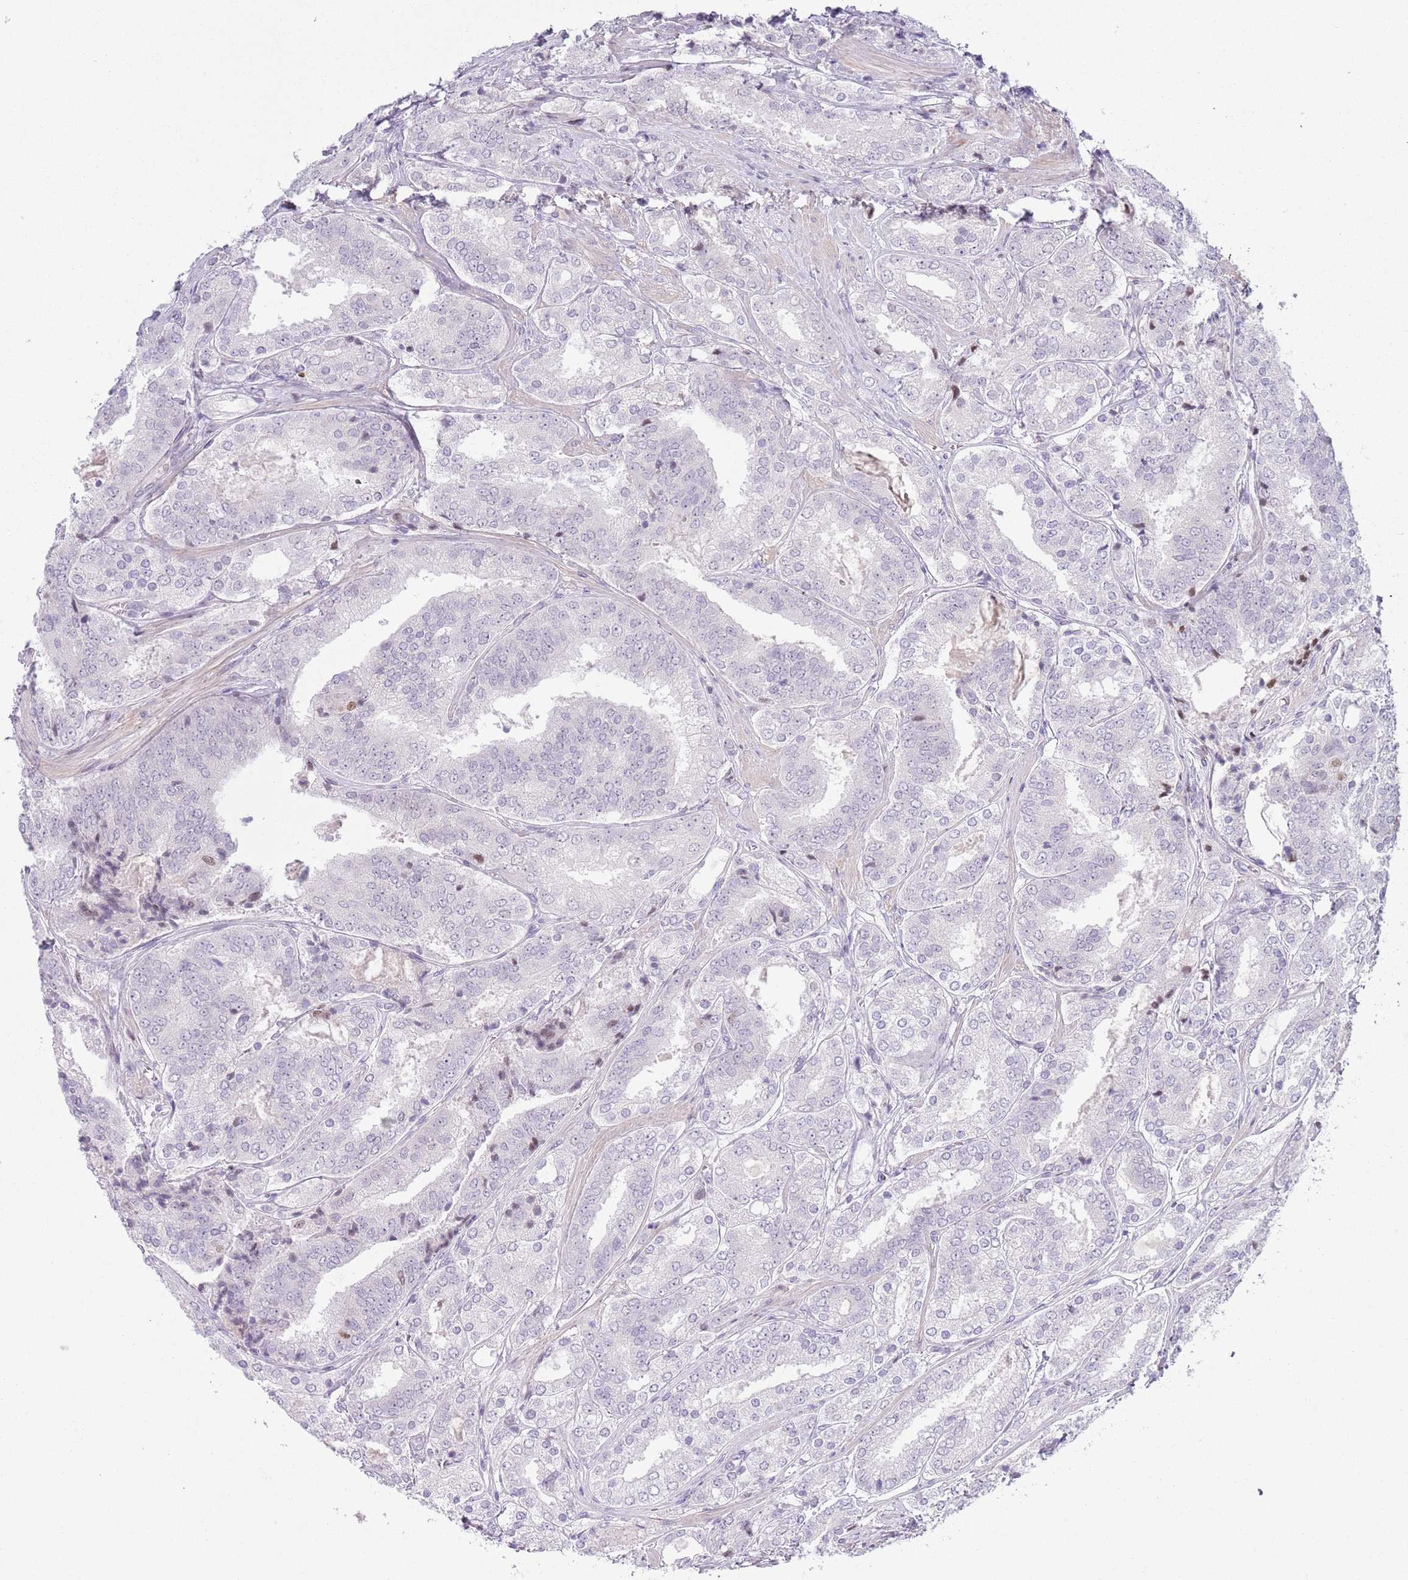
{"staining": {"intensity": "weak", "quantity": "<25%", "location": "nuclear"}, "tissue": "prostate cancer", "cell_type": "Tumor cells", "image_type": "cancer", "snomed": [{"axis": "morphology", "description": "Adenocarcinoma, High grade"}, {"axis": "topography", "description": "Prostate"}], "caption": "This is a image of immunohistochemistry staining of adenocarcinoma (high-grade) (prostate), which shows no staining in tumor cells.", "gene": "MFSD10", "patient": {"sex": "male", "age": 63}}